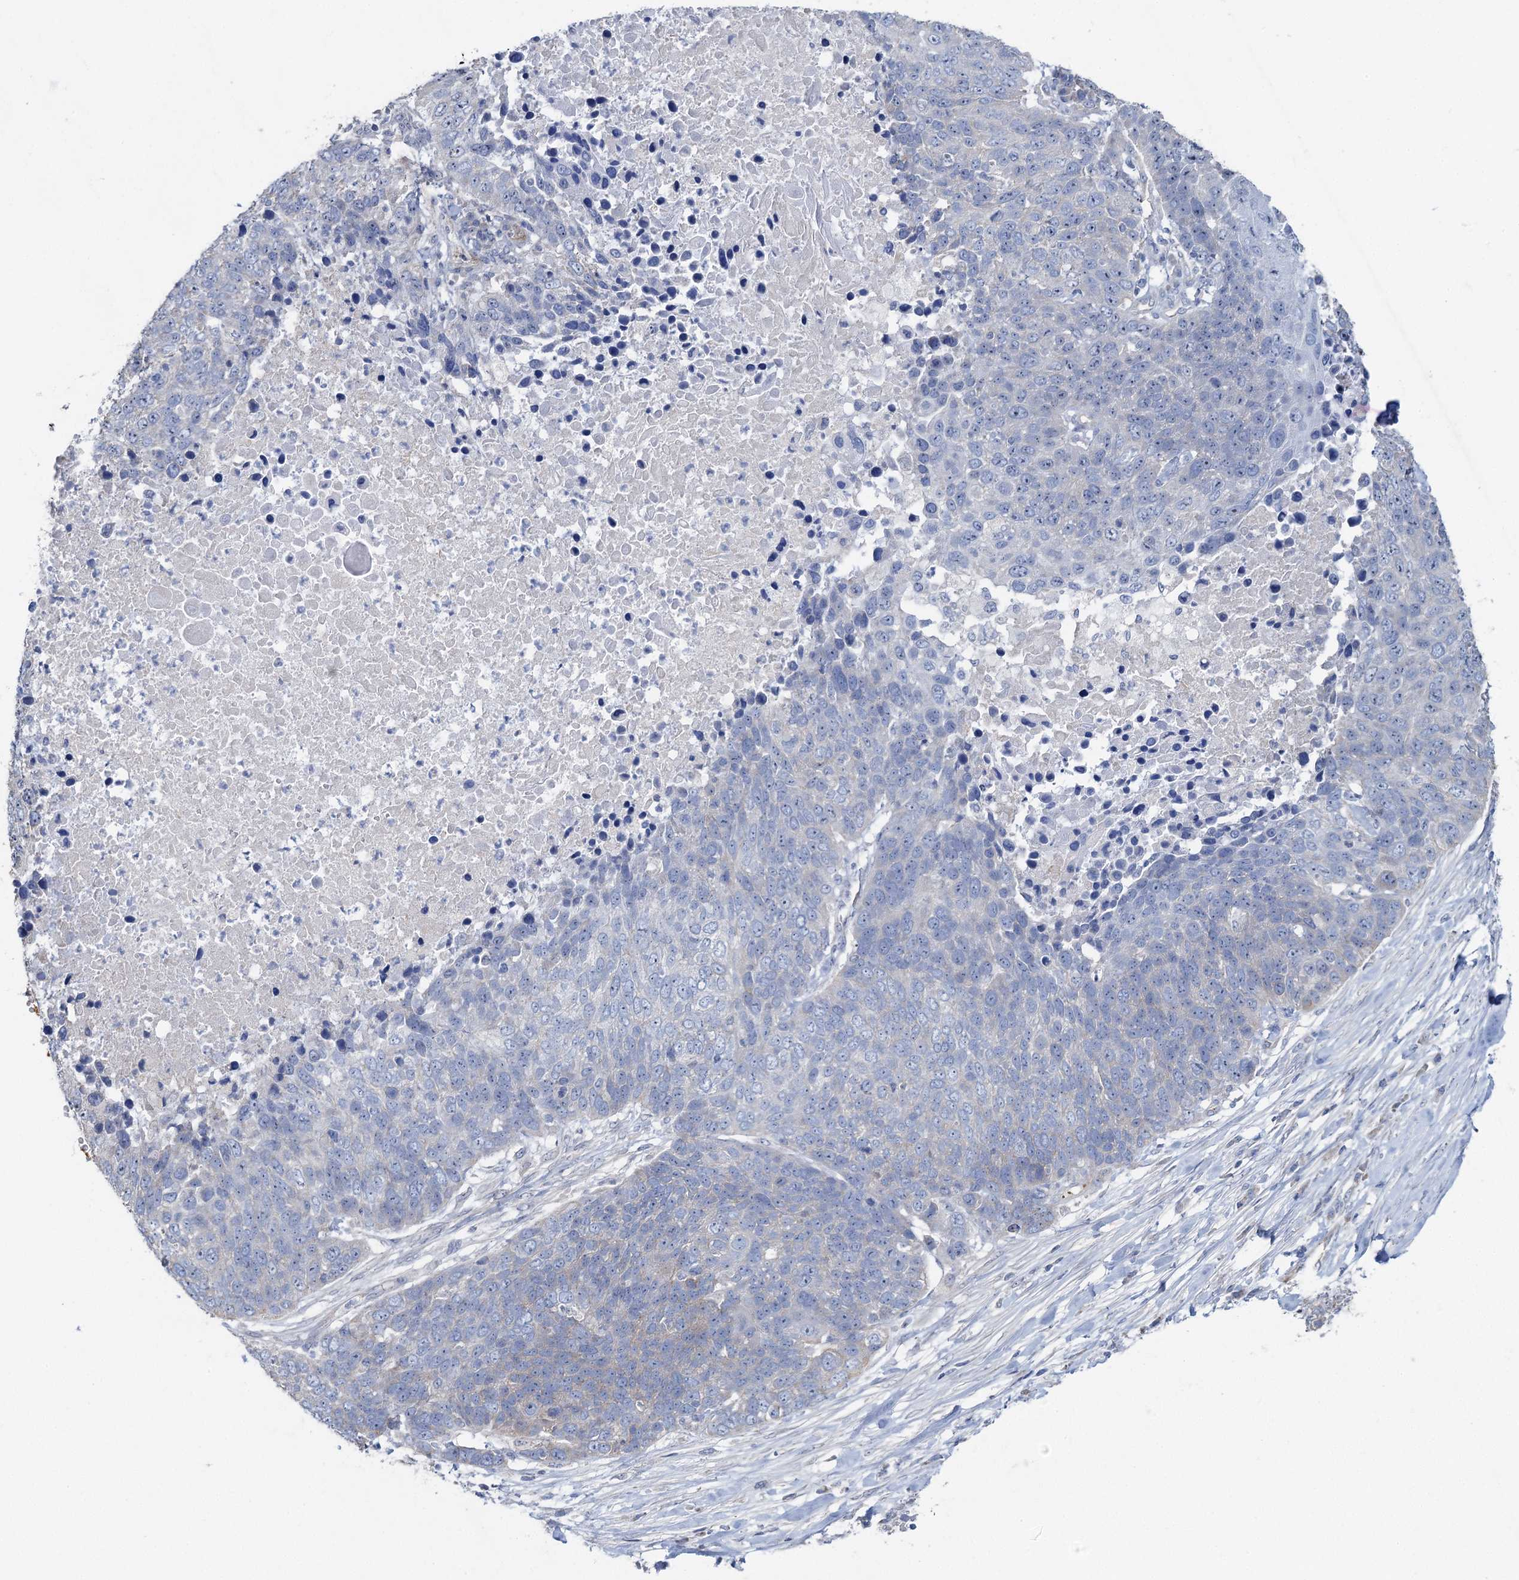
{"staining": {"intensity": "negative", "quantity": "none", "location": "none"}, "tissue": "lung cancer", "cell_type": "Tumor cells", "image_type": "cancer", "snomed": [{"axis": "morphology", "description": "Normal tissue, NOS"}, {"axis": "morphology", "description": "Squamous cell carcinoma, NOS"}, {"axis": "topography", "description": "Lymph node"}, {"axis": "topography", "description": "Lung"}], "caption": "DAB (3,3'-diaminobenzidine) immunohistochemical staining of lung cancer (squamous cell carcinoma) exhibits no significant positivity in tumor cells.", "gene": "PLLP", "patient": {"sex": "male", "age": 66}}